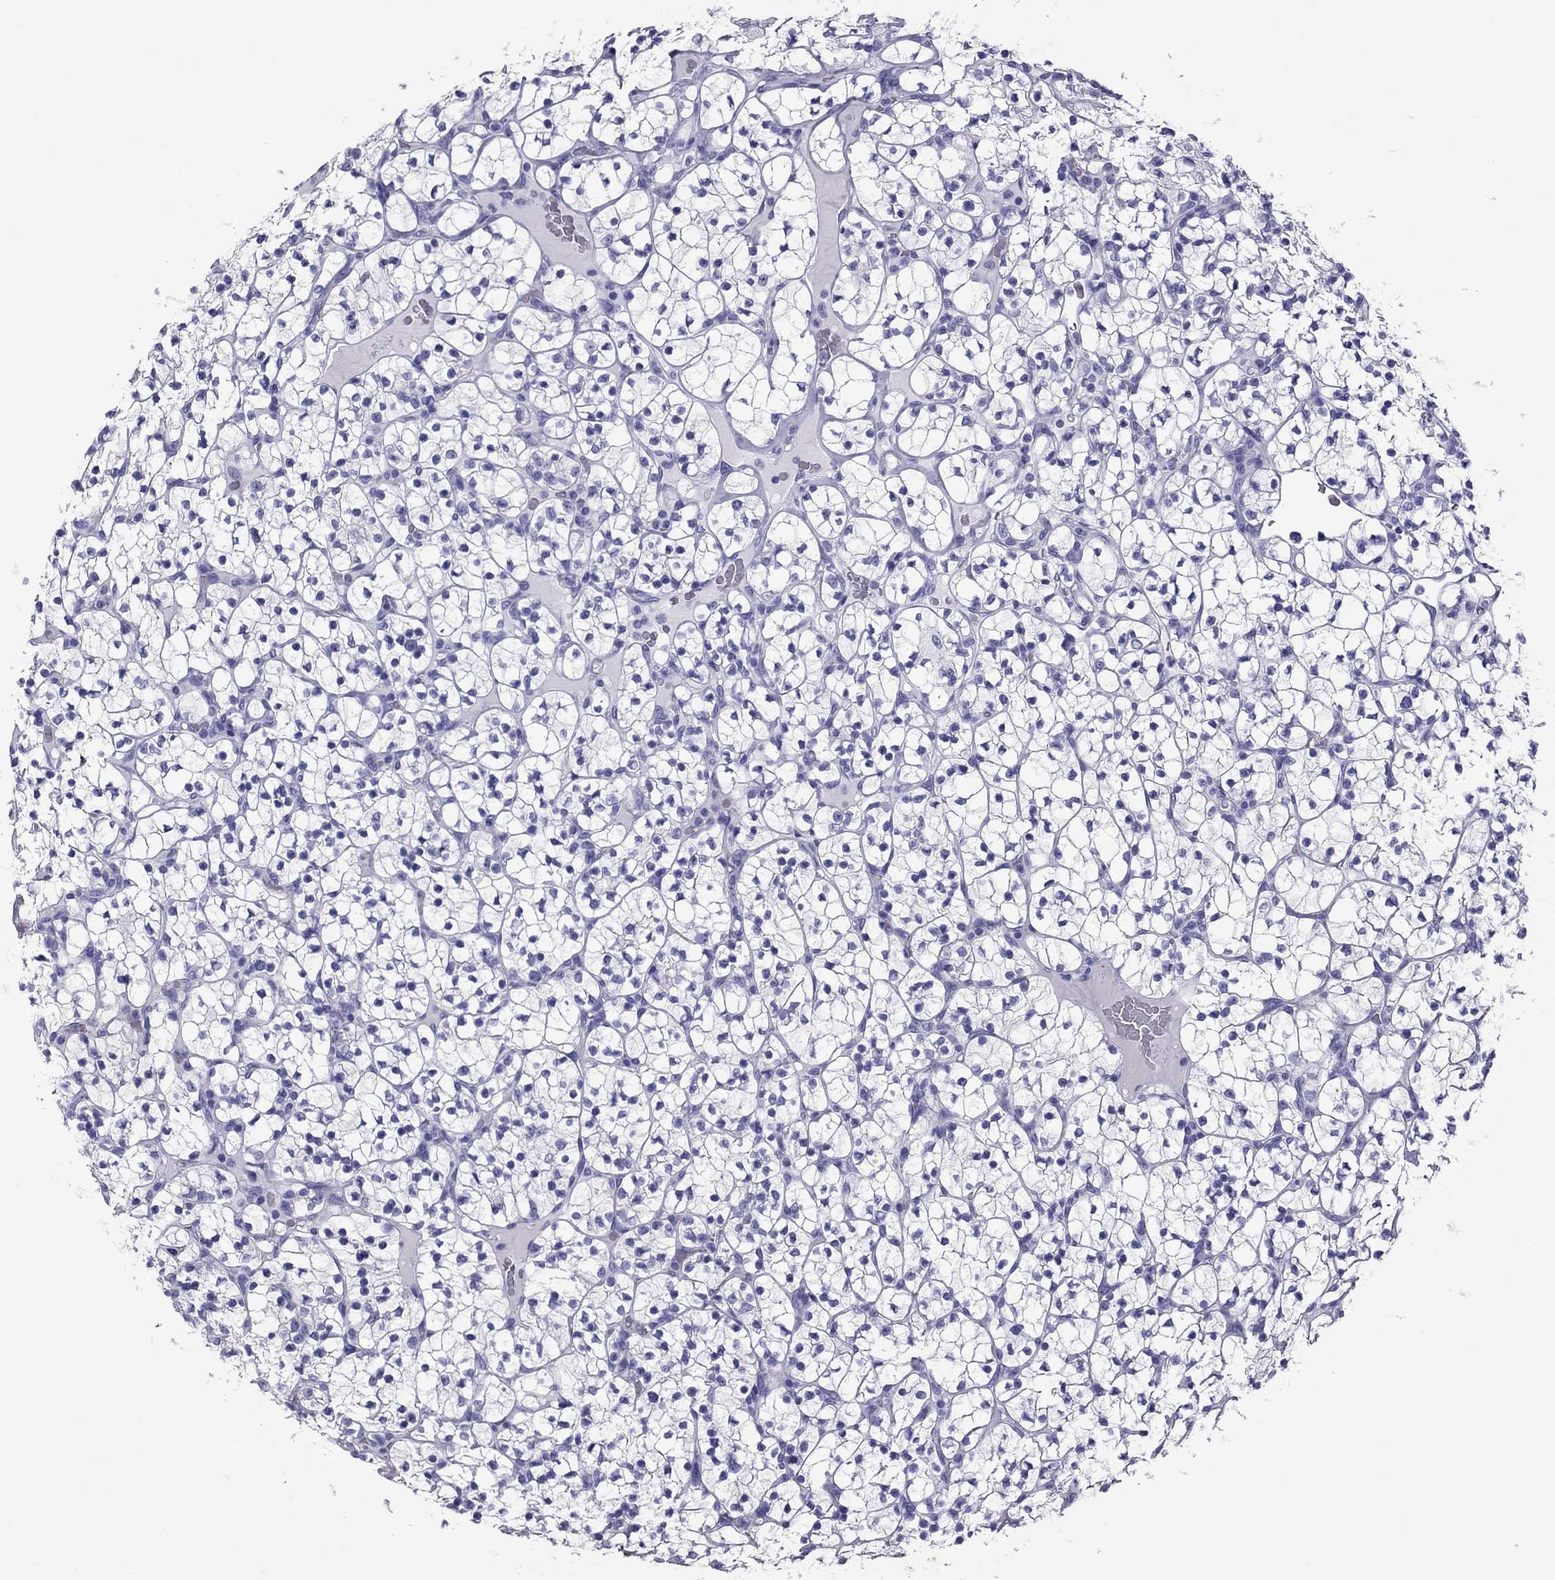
{"staining": {"intensity": "negative", "quantity": "none", "location": "none"}, "tissue": "renal cancer", "cell_type": "Tumor cells", "image_type": "cancer", "snomed": [{"axis": "morphology", "description": "Adenocarcinoma, NOS"}, {"axis": "topography", "description": "Kidney"}], "caption": "This is an IHC image of adenocarcinoma (renal). There is no staining in tumor cells.", "gene": "TTLL13", "patient": {"sex": "female", "age": 89}}